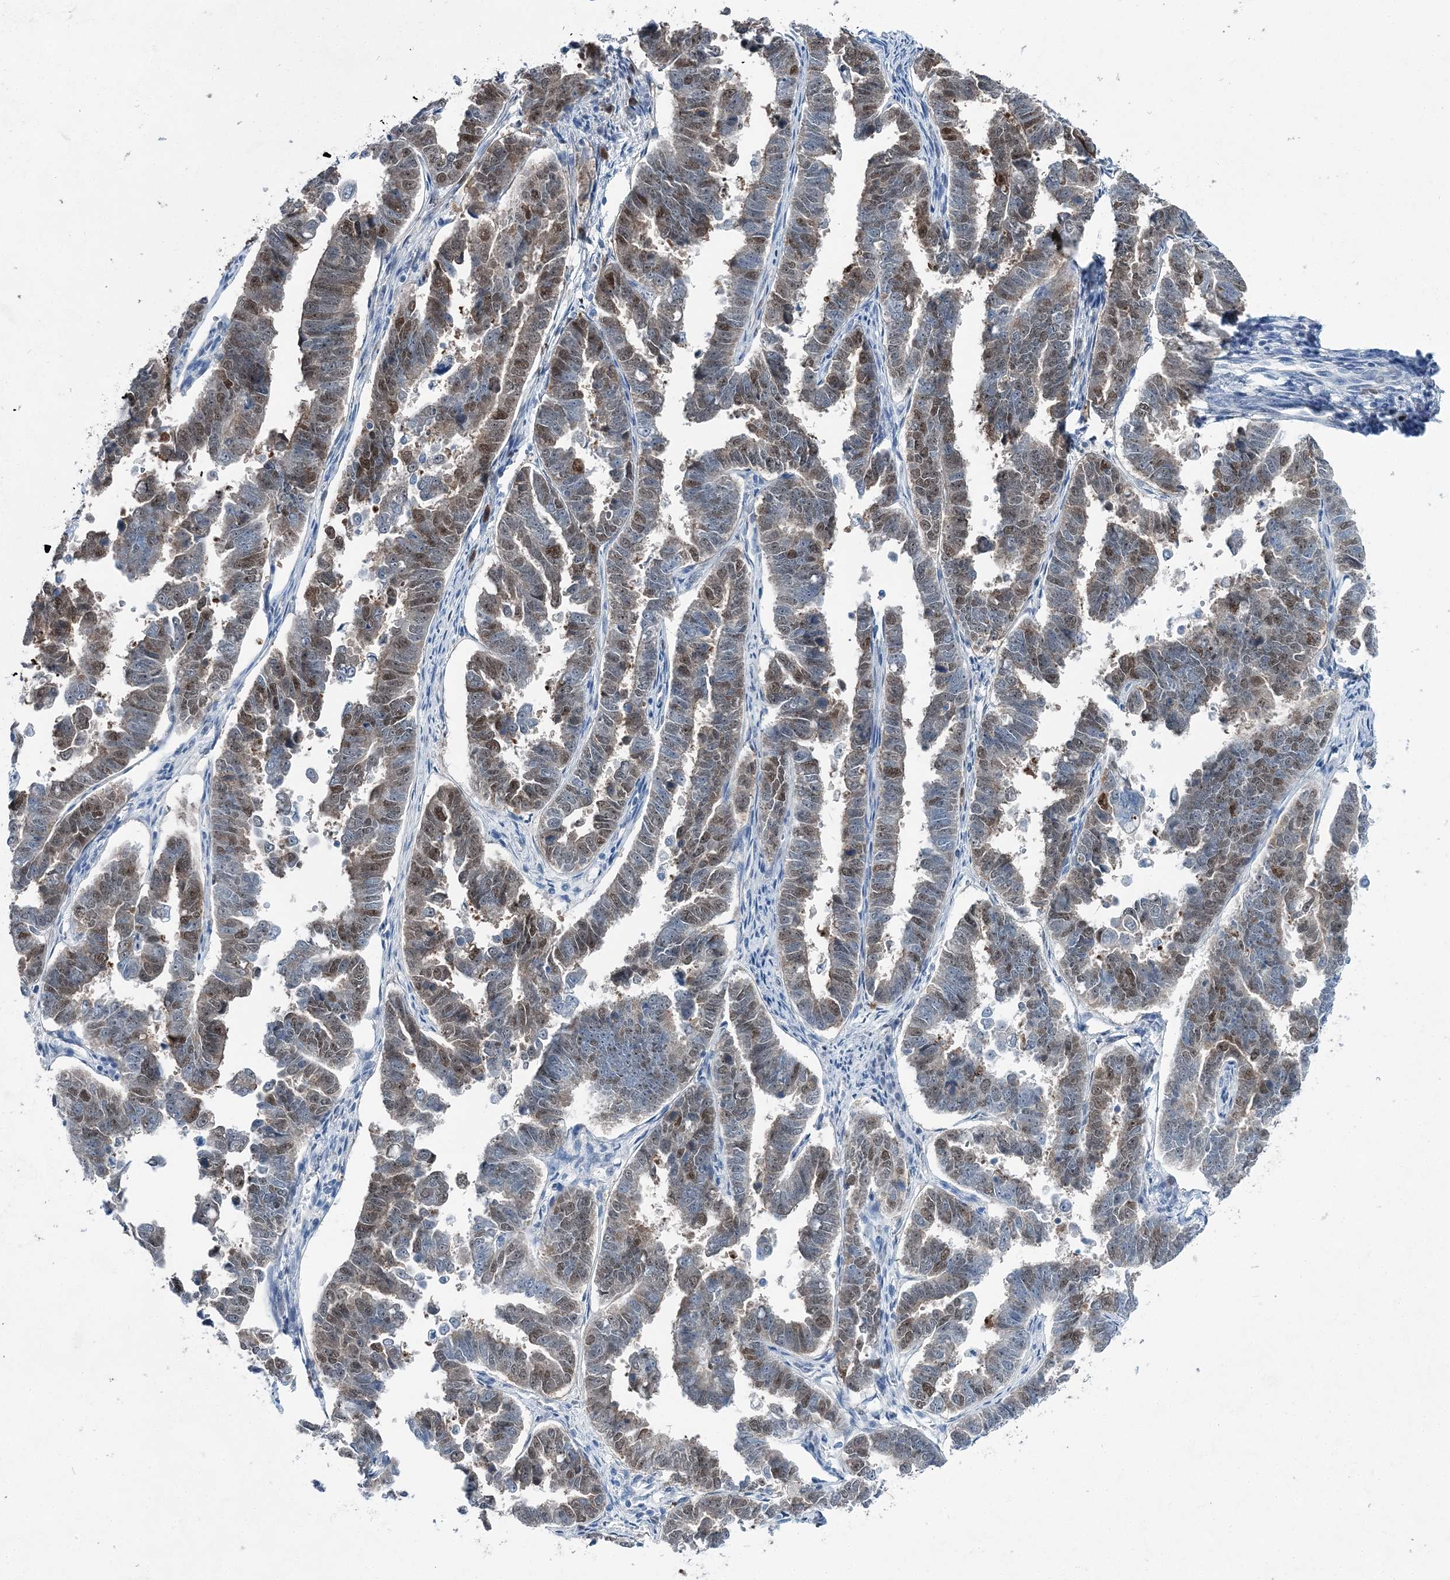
{"staining": {"intensity": "moderate", "quantity": "25%-75%", "location": "nuclear"}, "tissue": "endometrial cancer", "cell_type": "Tumor cells", "image_type": "cancer", "snomed": [{"axis": "morphology", "description": "Adenocarcinoma, NOS"}, {"axis": "topography", "description": "Endometrium"}], "caption": "This photomicrograph demonstrates IHC staining of endometrial cancer (adenocarcinoma), with medium moderate nuclear expression in about 25%-75% of tumor cells.", "gene": "HAT1", "patient": {"sex": "female", "age": 75}}